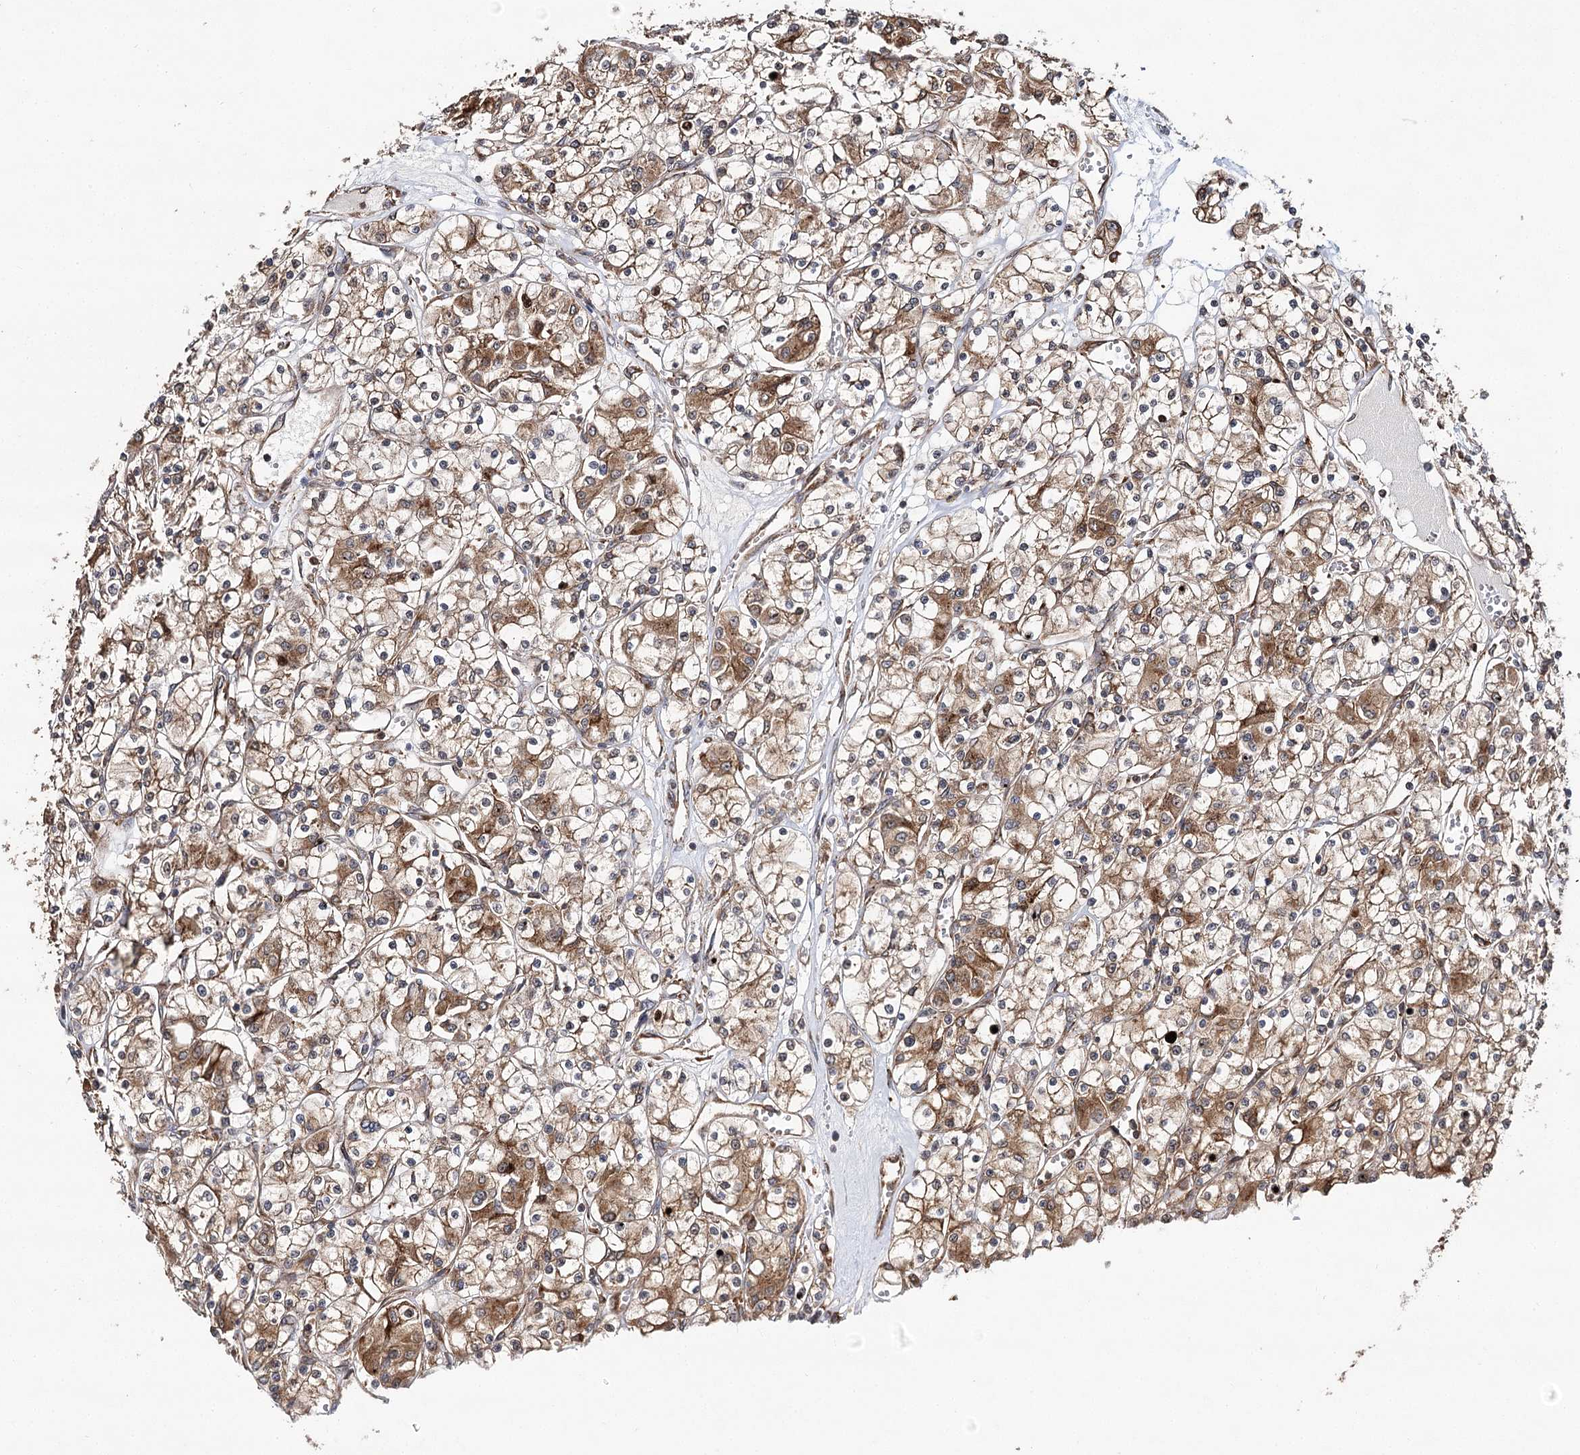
{"staining": {"intensity": "moderate", "quantity": ">75%", "location": "cytoplasmic/membranous"}, "tissue": "renal cancer", "cell_type": "Tumor cells", "image_type": "cancer", "snomed": [{"axis": "morphology", "description": "Adenocarcinoma, NOS"}, {"axis": "topography", "description": "Kidney"}], "caption": "A high-resolution photomicrograph shows immunohistochemistry (IHC) staining of renal cancer, which shows moderate cytoplasmic/membranous staining in about >75% of tumor cells.", "gene": "DNAJB14", "patient": {"sex": "female", "age": 59}}